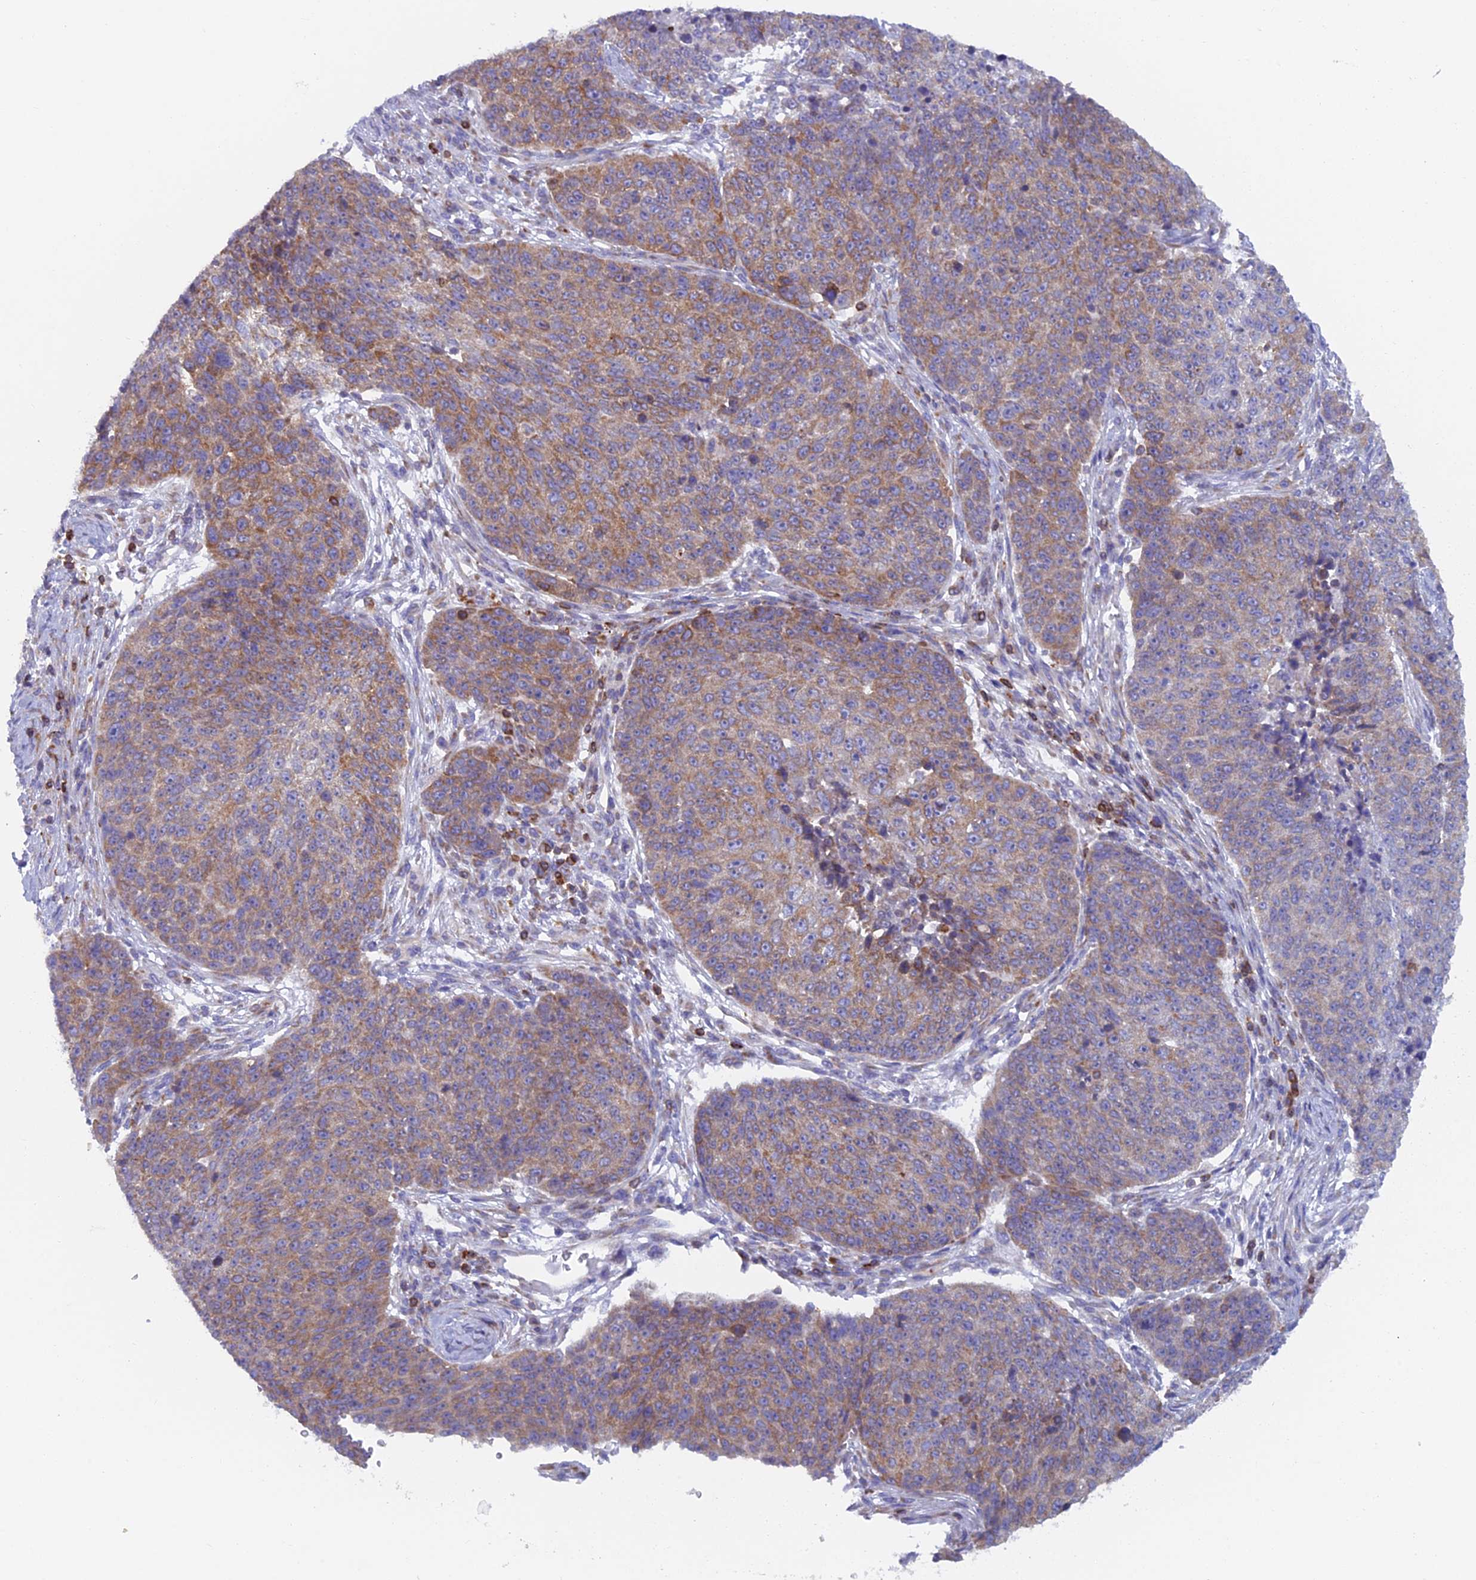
{"staining": {"intensity": "moderate", "quantity": ">75%", "location": "cytoplasmic/membranous"}, "tissue": "lung cancer", "cell_type": "Tumor cells", "image_type": "cancer", "snomed": [{"axis": "morphology", "description": "Normal tissue, NOS"}, {"axis": "morphology", "description": "Squamous cell carcinoma, NOS"}, {"axis": "topography", "description": "Lymph node"}, {"axis": "topography", "description": "Lung"}], "caption": "Protein positivity by immunohistochemistry (IHC) shows moderate cytoplasmic/membranous positivity in about >75% of tumor cells in lung squamous cell carcinoma.", "gene": "ABI3BP", "patient": {"sex": "male", "age": 66}}